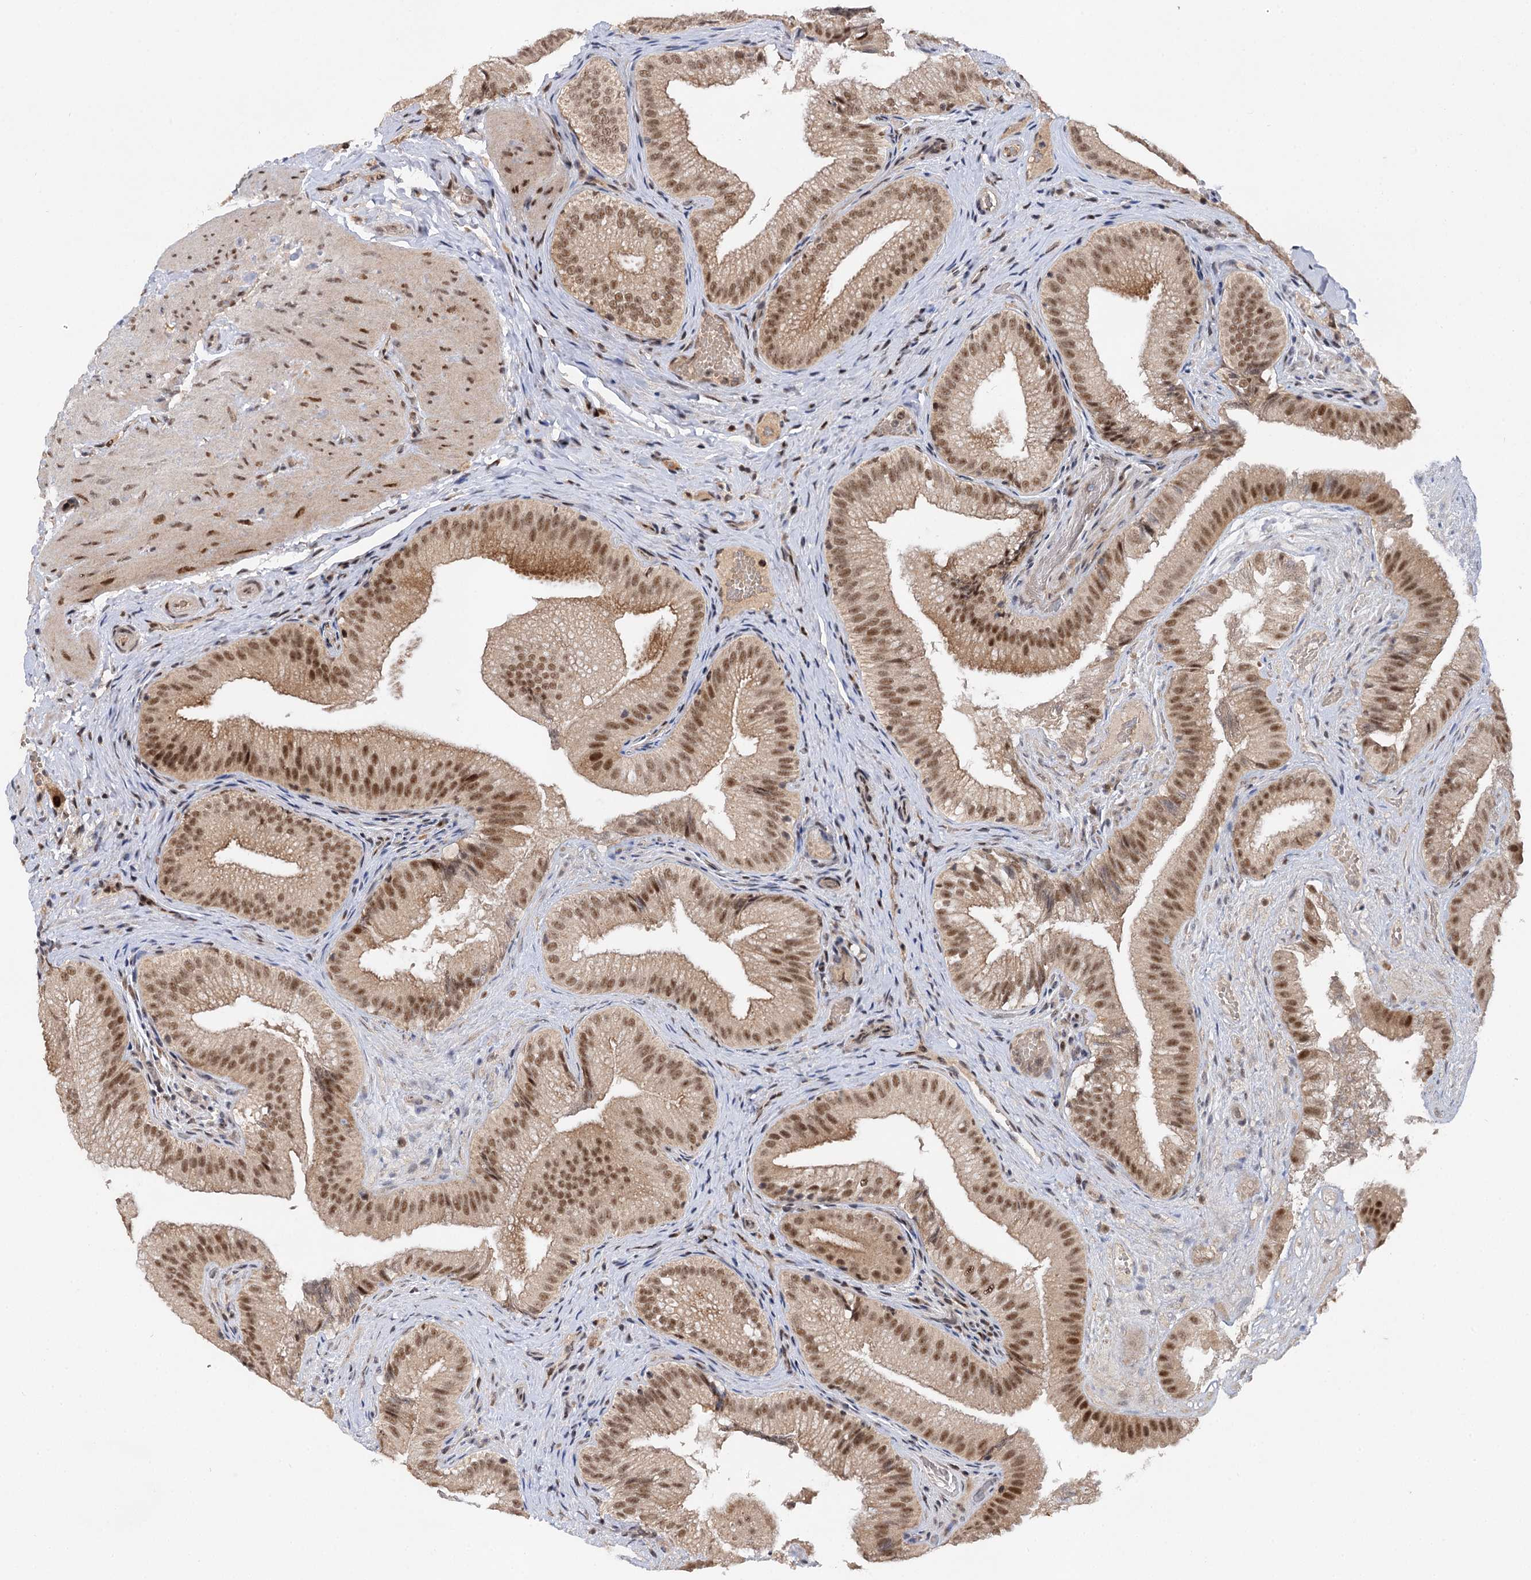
{"staining": {"intensity": "moderate", "quantity": ">75%", "location": "nuclear"}, "tissue": "gallbladder", "cell_type": "Glandular cells", "image_type": "normal", "snomed": [{"axis": "morphology", "description": "Normal tissue, NOS"}, {"axis": "topography", "description": "Gallbladder"}], "caption": "Moderate nuclear positivity is appreciated in about >75% of glandular cells in normal gallbladder.", "gene": "BUD13", "patient": {"sex": "female", "age": 30}}